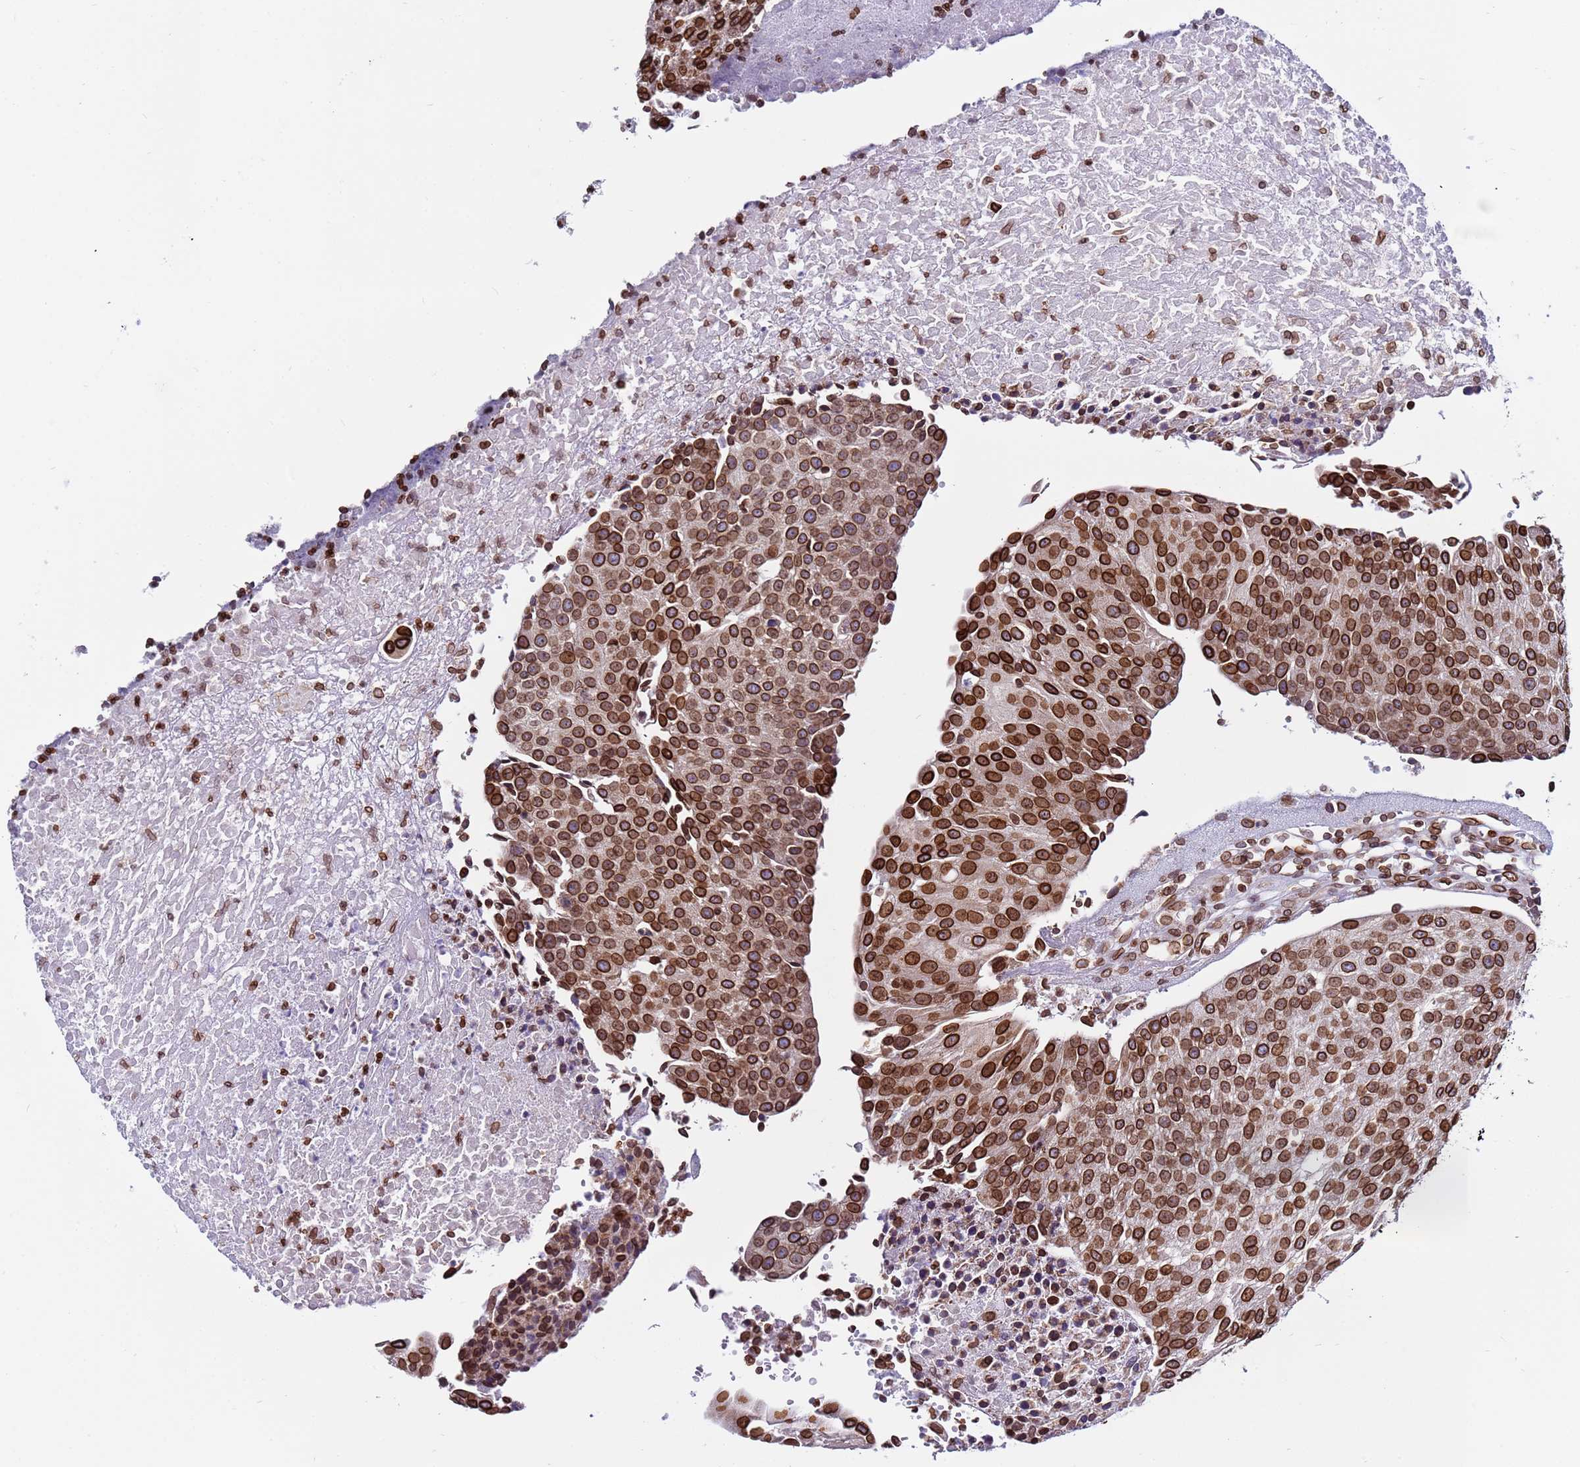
{"staining": {"intensity": "strong", "quantity": ">75%", "location": "cytoplasmic/membranous,nuclear"}, "tissue": "urothelial cancer", "cell_type": "Tumor cells", "image_type": "cancer", "snomed": [{"axis": "morphology", "description": "Urothelial carcinoma, High grade"}, {"axis": "topography", "description": "Urinary bladder"}], "caption": "Strong cytoplasmic/membranous and nuclear protein expression is present in about >75% of tumor cells in urothelial cancer.", "gene": "TOR1AIP1", "patient": {"sex": "female", "age": 85}}